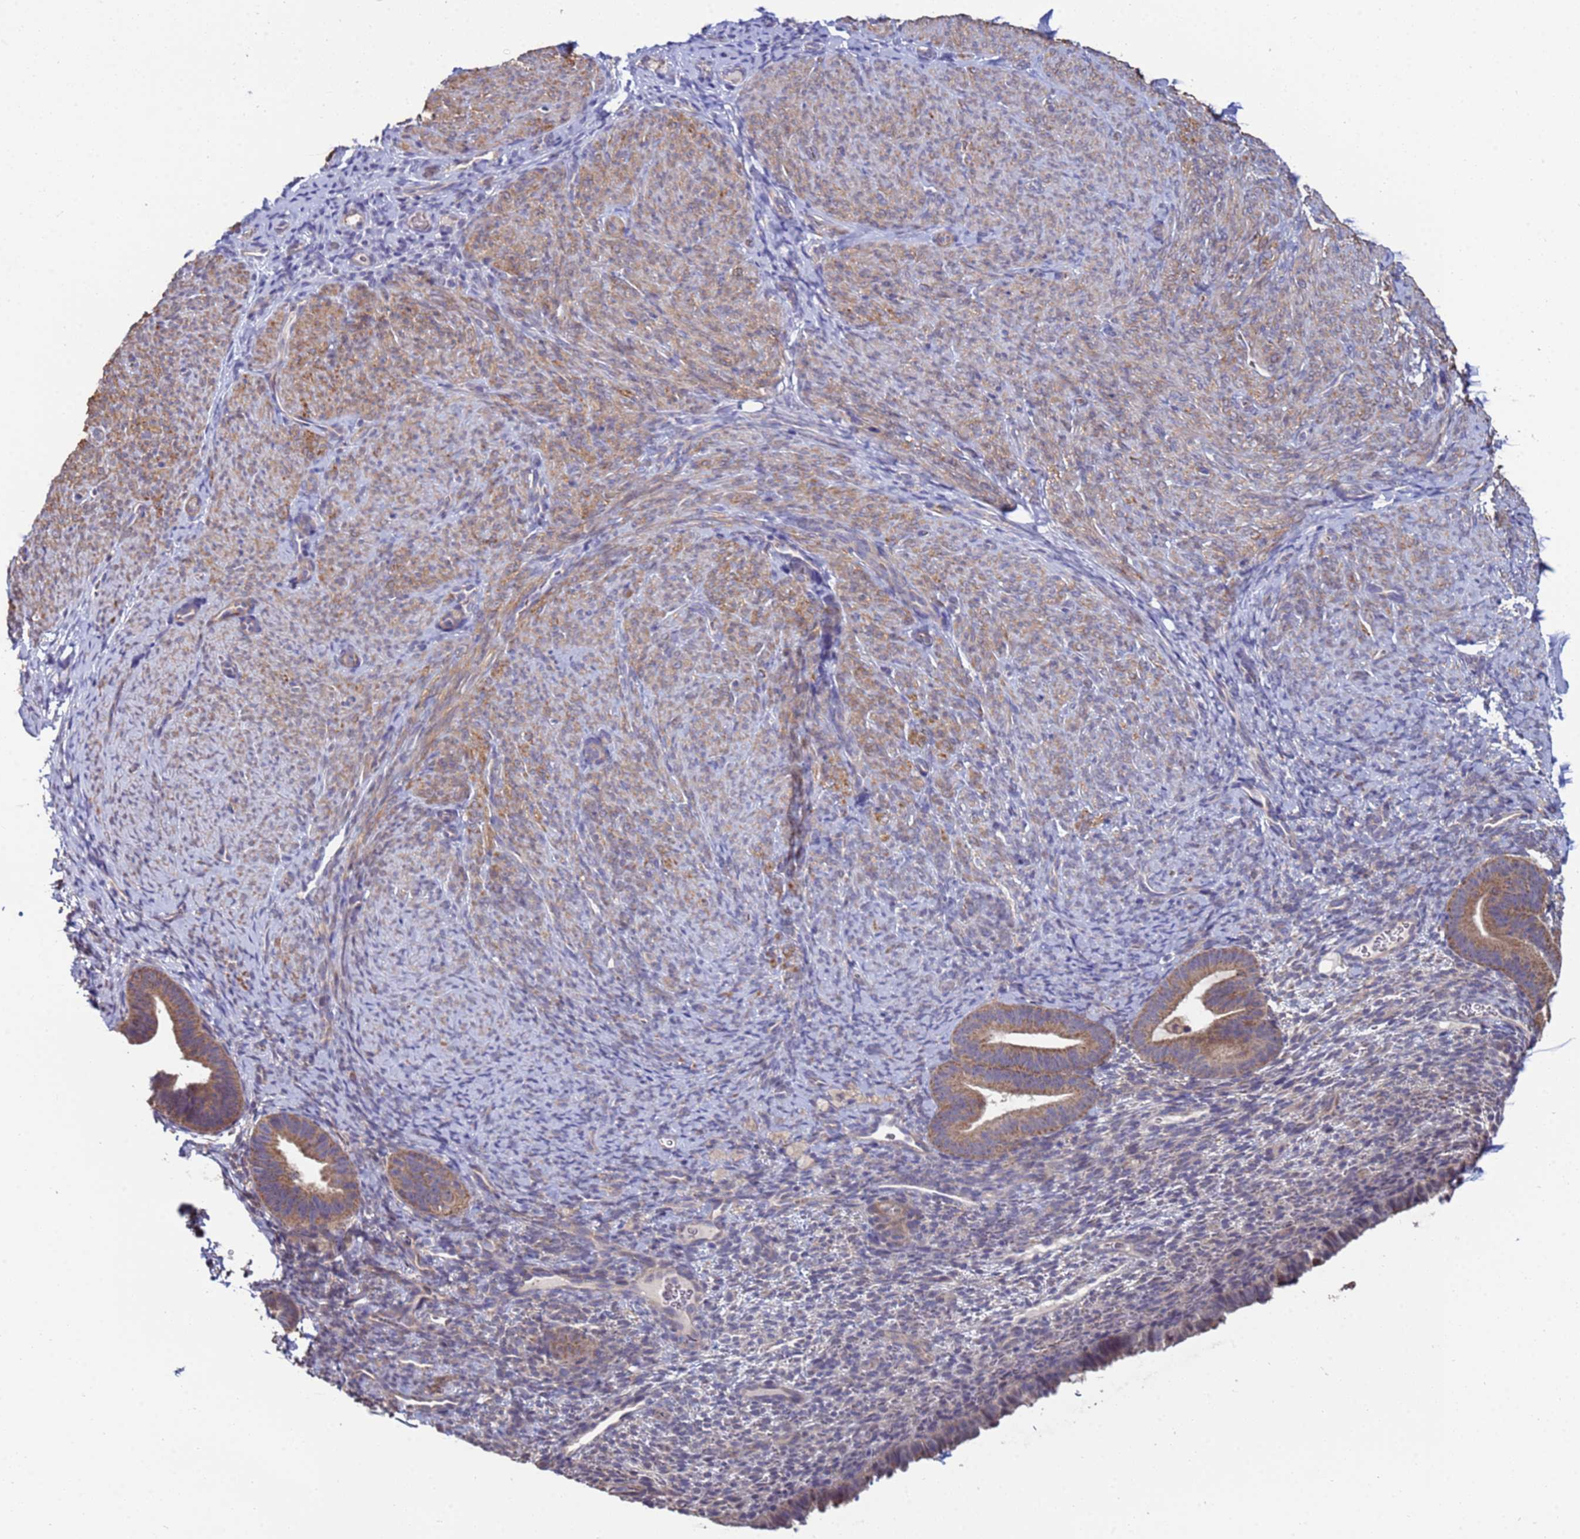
{"staining": {"intensity": "weak", "quantity": "25%-75%", "location": "cytoplasmic/membranous"}, "tissue": "endometrium", "cell_type": "Cells in endometrial stroma", "image_type": "normal", "snomed": [{"axis": "morphology", "description": "Normal tissue, NOS"}, {"axis": "topography", "description": "Endometrium"}], "caption": "Immunohistochemistry photomicrograph of benign endometrium stained for a protein (brown), which shows low levels of weak cytoplasmic/membranous staining in approximately 25%-75% of cells in endometrial stroma.", "gene": "CLHC1", "patient": {"sex": "female", "age": 65}}